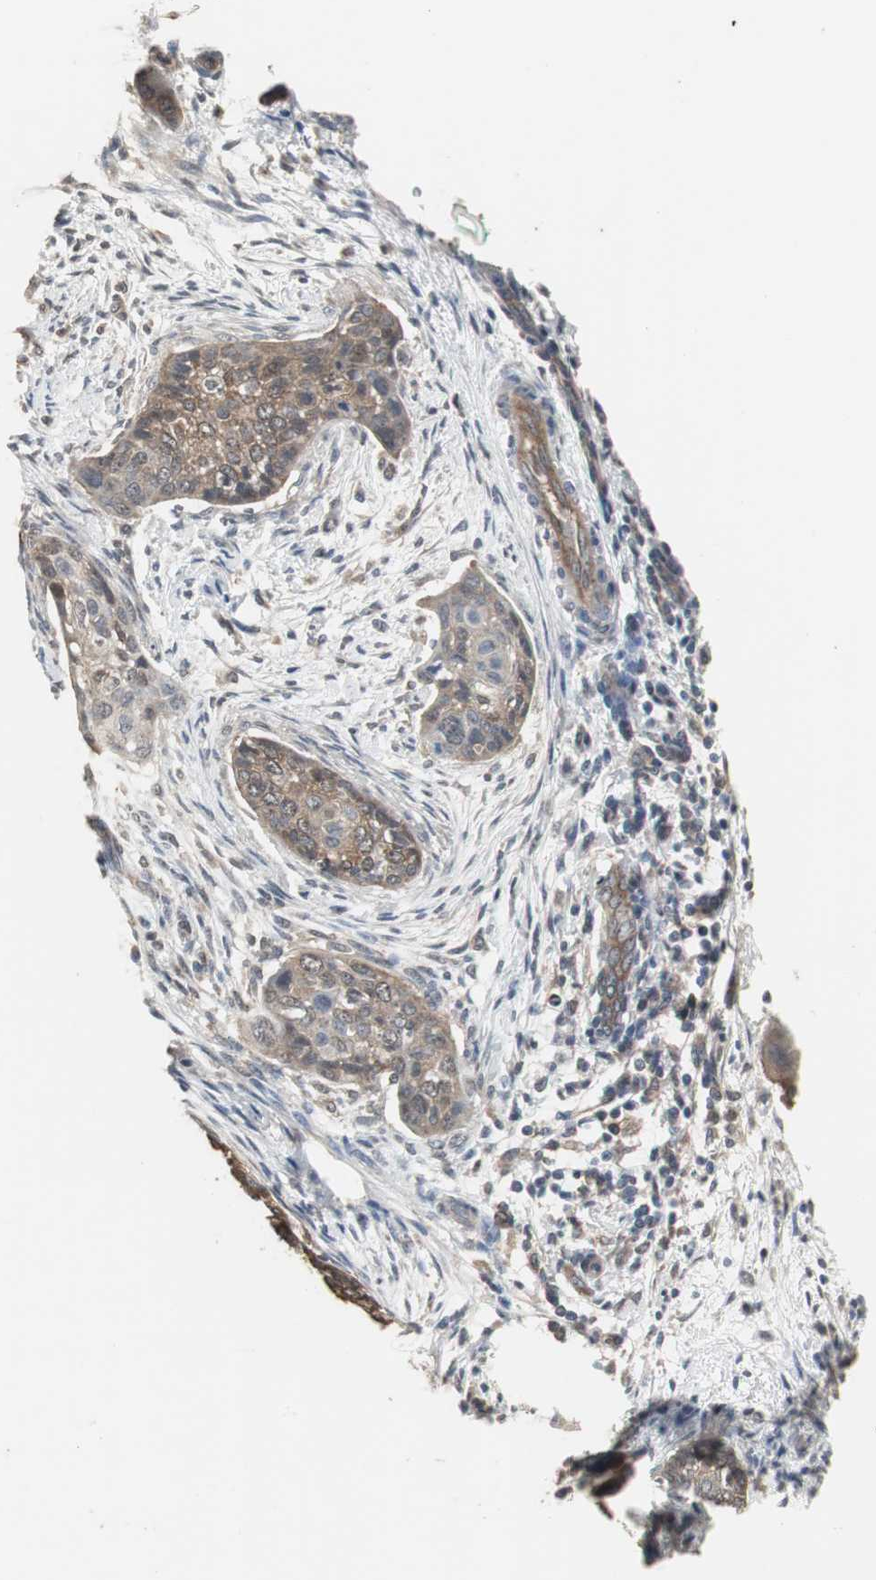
{"staining": {"intensity": "moderate", "quantity": ">75%", "location": "cytoplasmic/membranous"}, "tissue": "cervical cancer", "cell_type": "Tumor cells", "image_type": "cancer", "snomed": [{"axis": "morphology", "description": "Squamous cell carcinoma, NOS"}, {"axis": "topography", "description": "Cervix"}], "caption": "Immunohistochemistry (IHC) micrograph of cervical cancer stained for a protein (brown), which exhibits medium levels of moderate cytoplasmic/membranous staining in about >75% of tumor cells.", "gene": "HPRT1", "patient": {"sex": "female", "age": 35}}